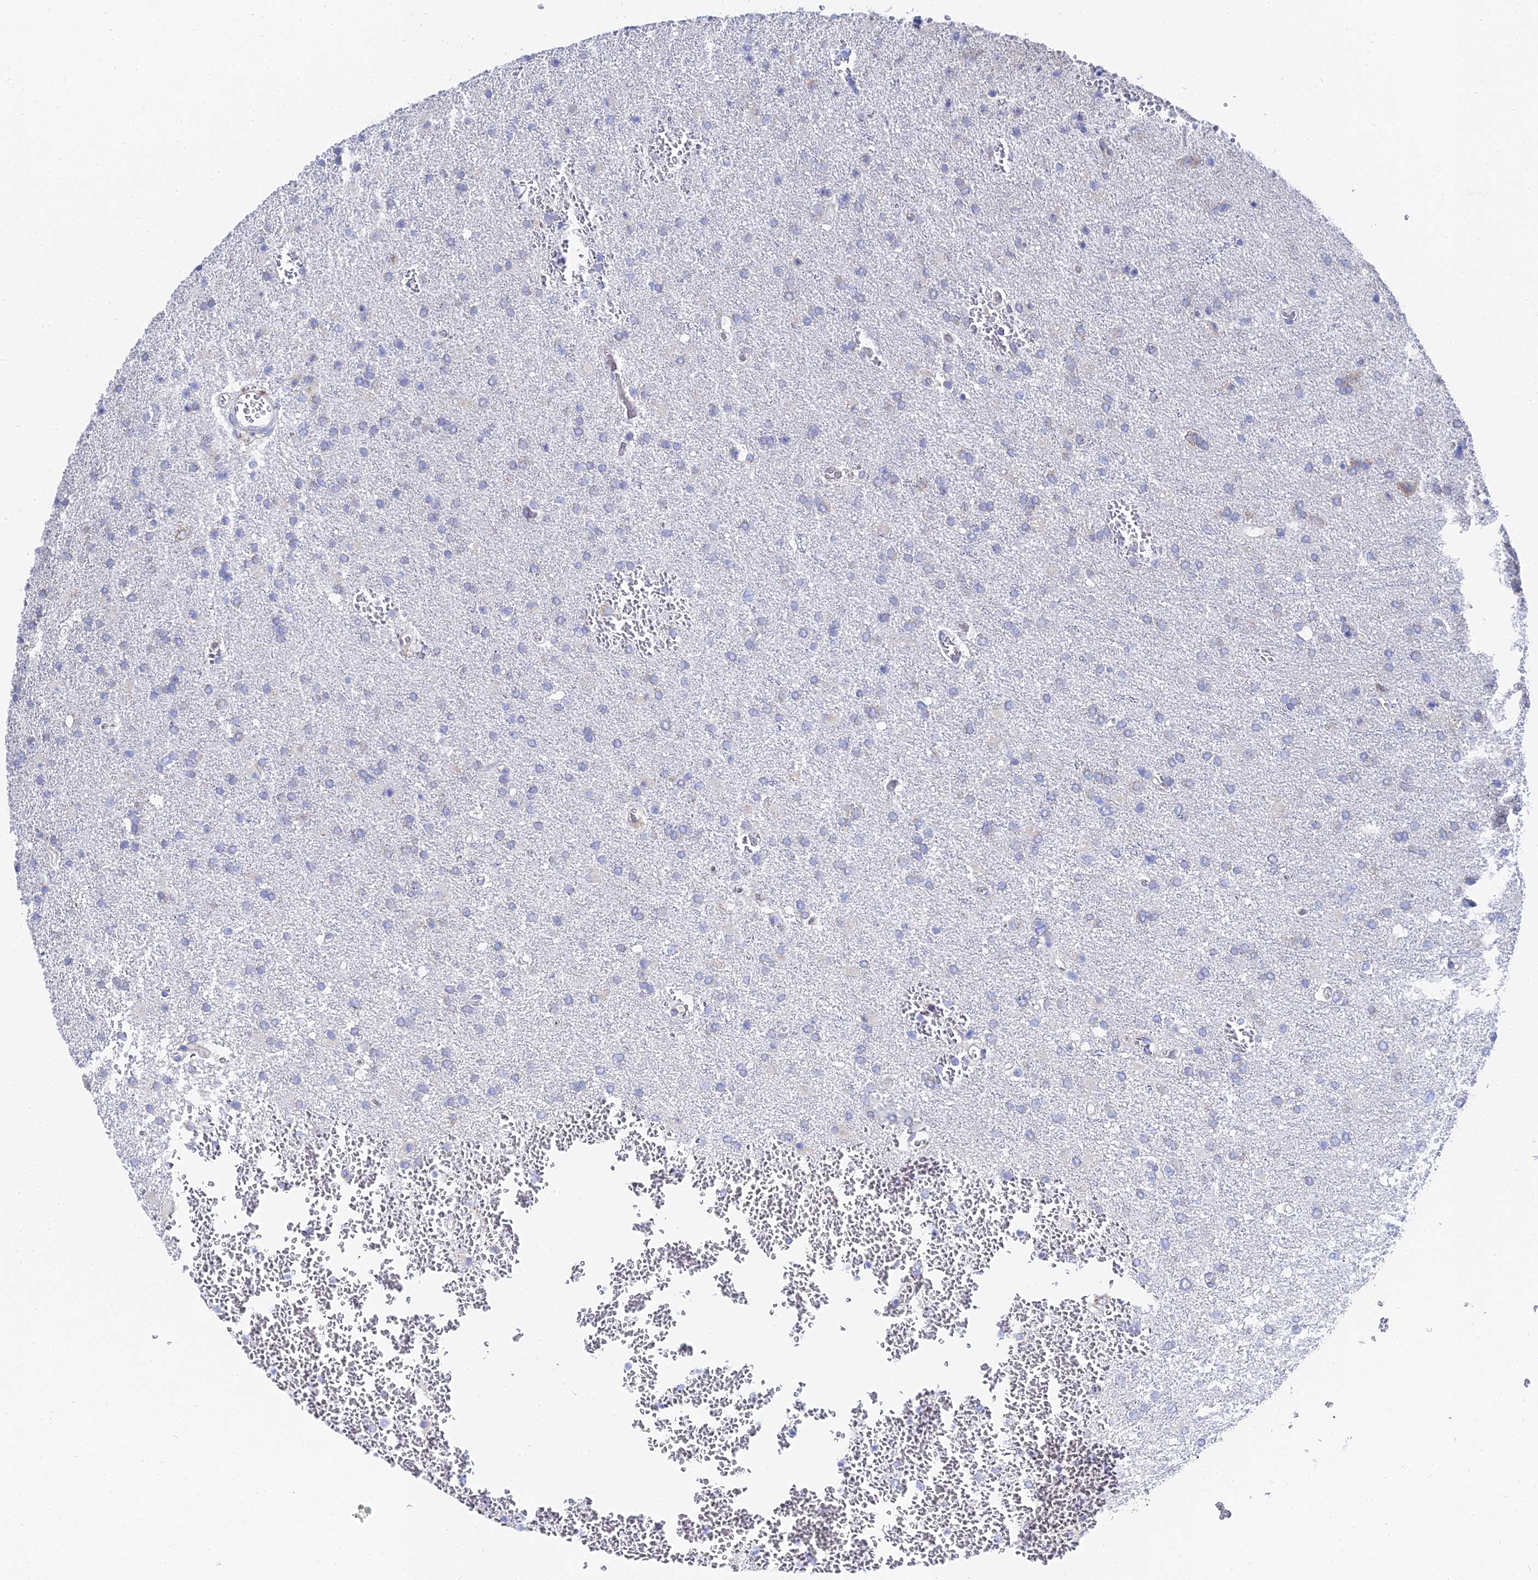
{"staining": {"intensity": "negative", "quantity": "none", "location": "none"}, "tissue": "glioma", "cell_type": "Tumor cells", "image_type": "cancer", "snomed": [{"axis": "morphology", "description": "Glioma, malignant, High grade"}, {"axis": "topography", "description": "Brain"}], "caption": "A high-resolution image shows IHC staining of glioma, which shows no significant expression in tumor cells. (Stains: DAB IHC with hematoxylin counter stain, Microscopy: brightfield microscopy at high magnification).", "gene": "PTTG1", "patient": {"sex": "female", "age": 74}}